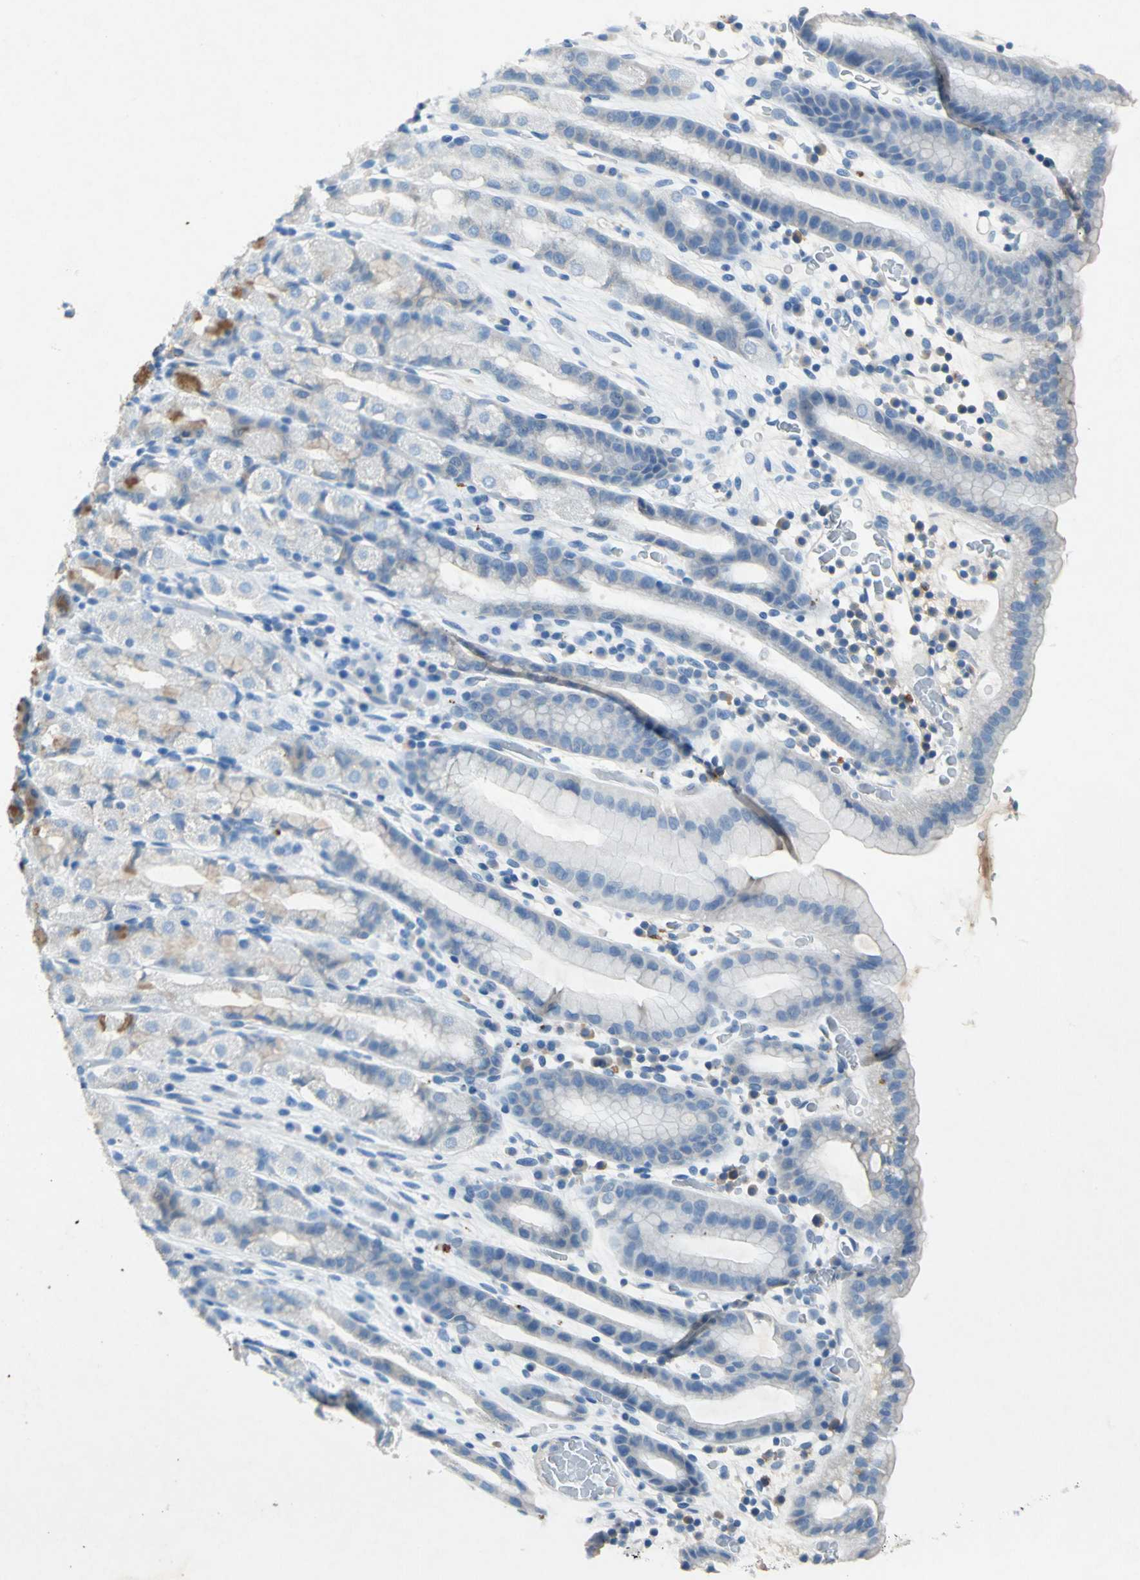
{"staining": {"intensity": "strong", "quantity": "25%-75%", "location": "cytoplasmic/membranous"}, "tissue": "stomach", "cell_type": "Glandular cells", "image_type": "normal", "snomed": [{"axis": "morphology", "description": "Normal tissue, NOS"}, {"axis": "topography", "description": "Stomach, upper"}], "caption": "Protein staining of benign stomach shows strong cytoplasmic/membranous expression in approximately 25%-75% of glandular cells.", "gene": "RPS13", "patient": {"sex": "male", "age": 68}}